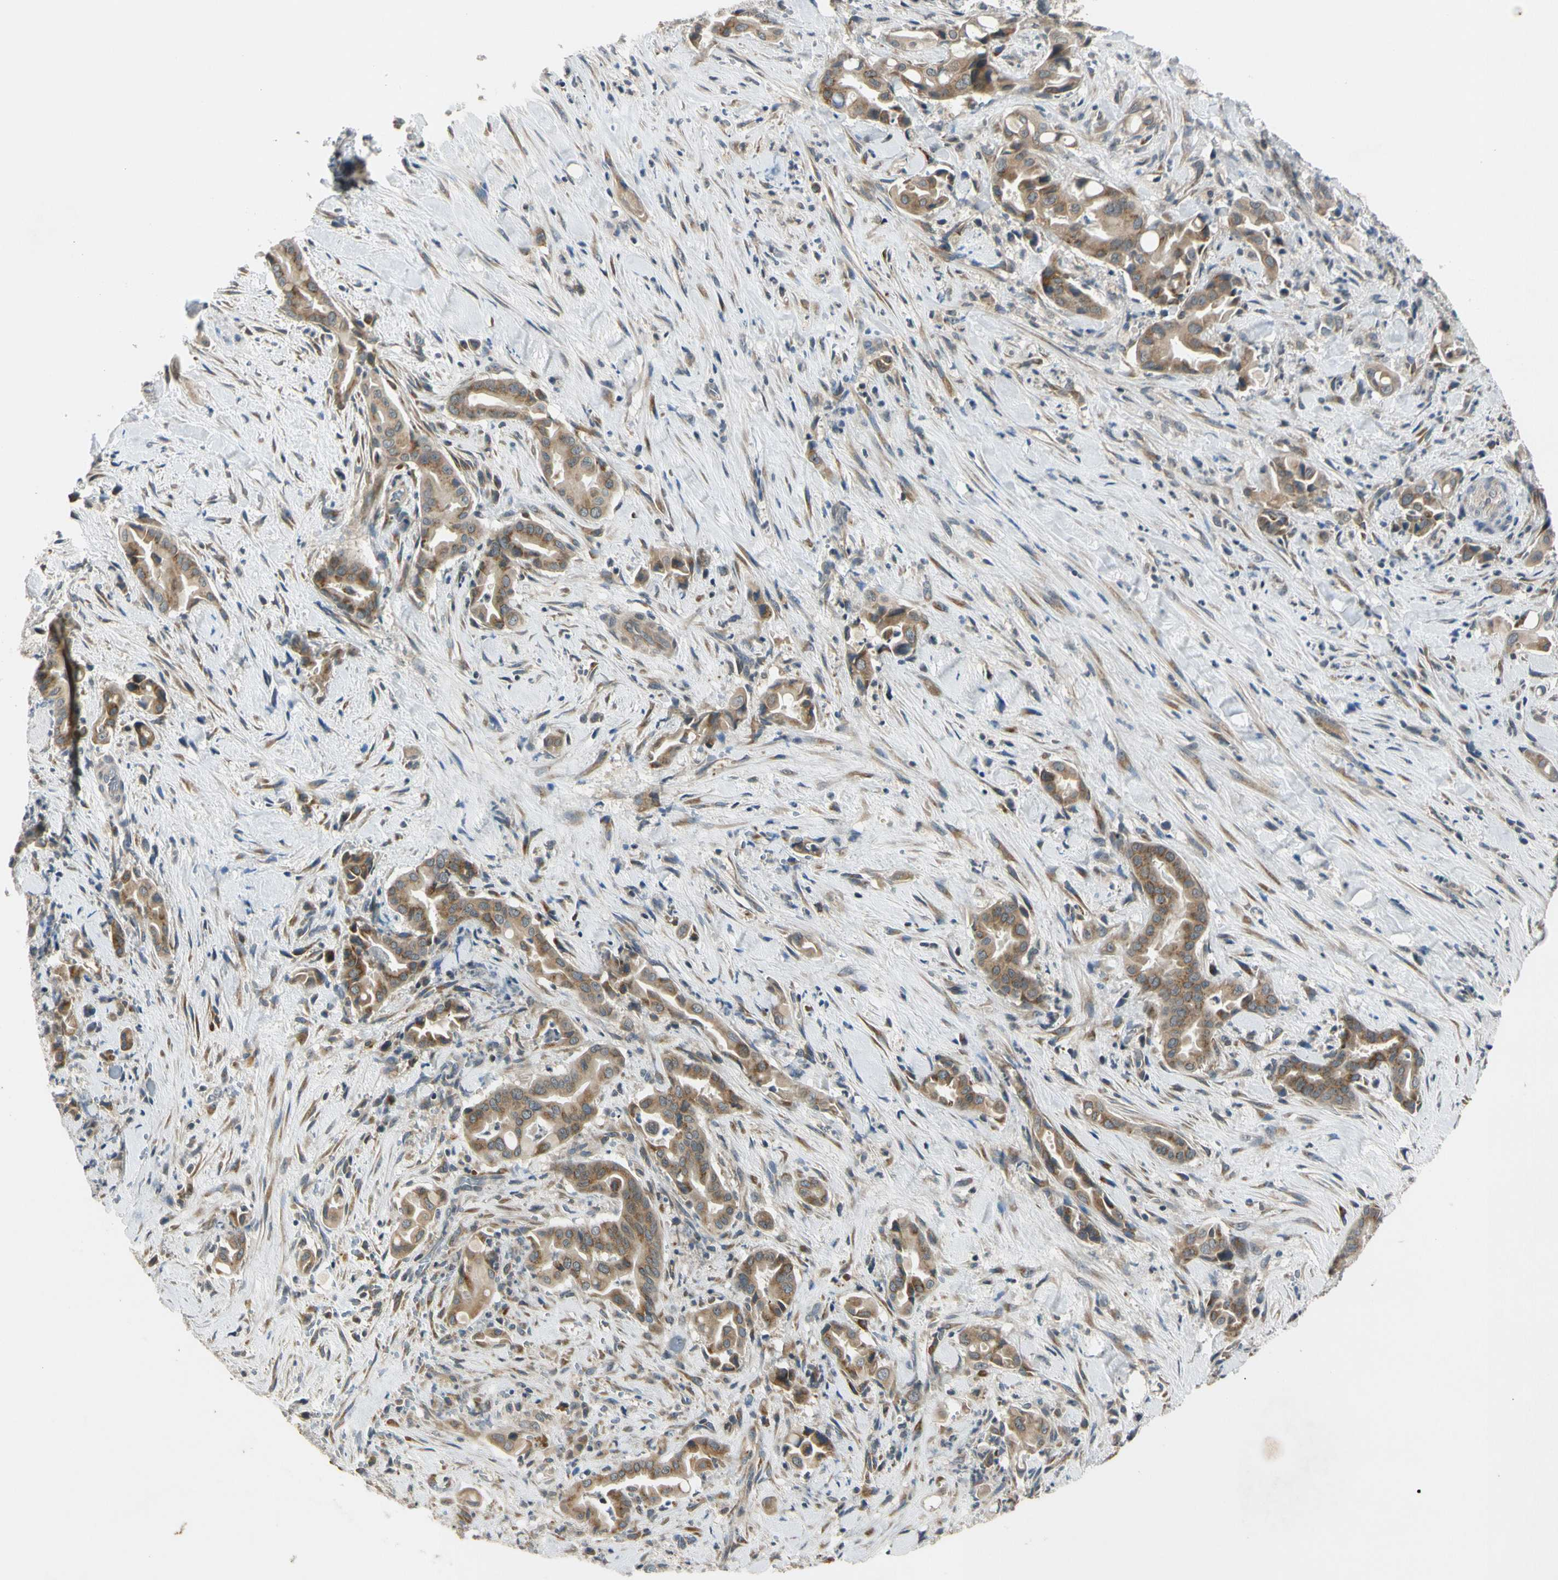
{"staining": {"intensity": "strong", "quantity": ">75%", "location": "cytoplasmic/membranous"}, "tissue": "liver cancer", "cell_type": "Tumor cells", "image_type": "cancer", "snomed": [{"axis": "morphology", "description": "Cholangiocarcinoma"}, {"axis": "topography", "description": "Liver"}], "caption": "The histopathology image reveals immunohistochemical staining of liver cancer. There is strong cytoplasmic/membranous staining is identified in approximately >75% of tumor cells. (IHC, brightfield microscopy, high magnification).", "gene": "RPS6KB2", "patient": {"sex": "female", "age": 68}}